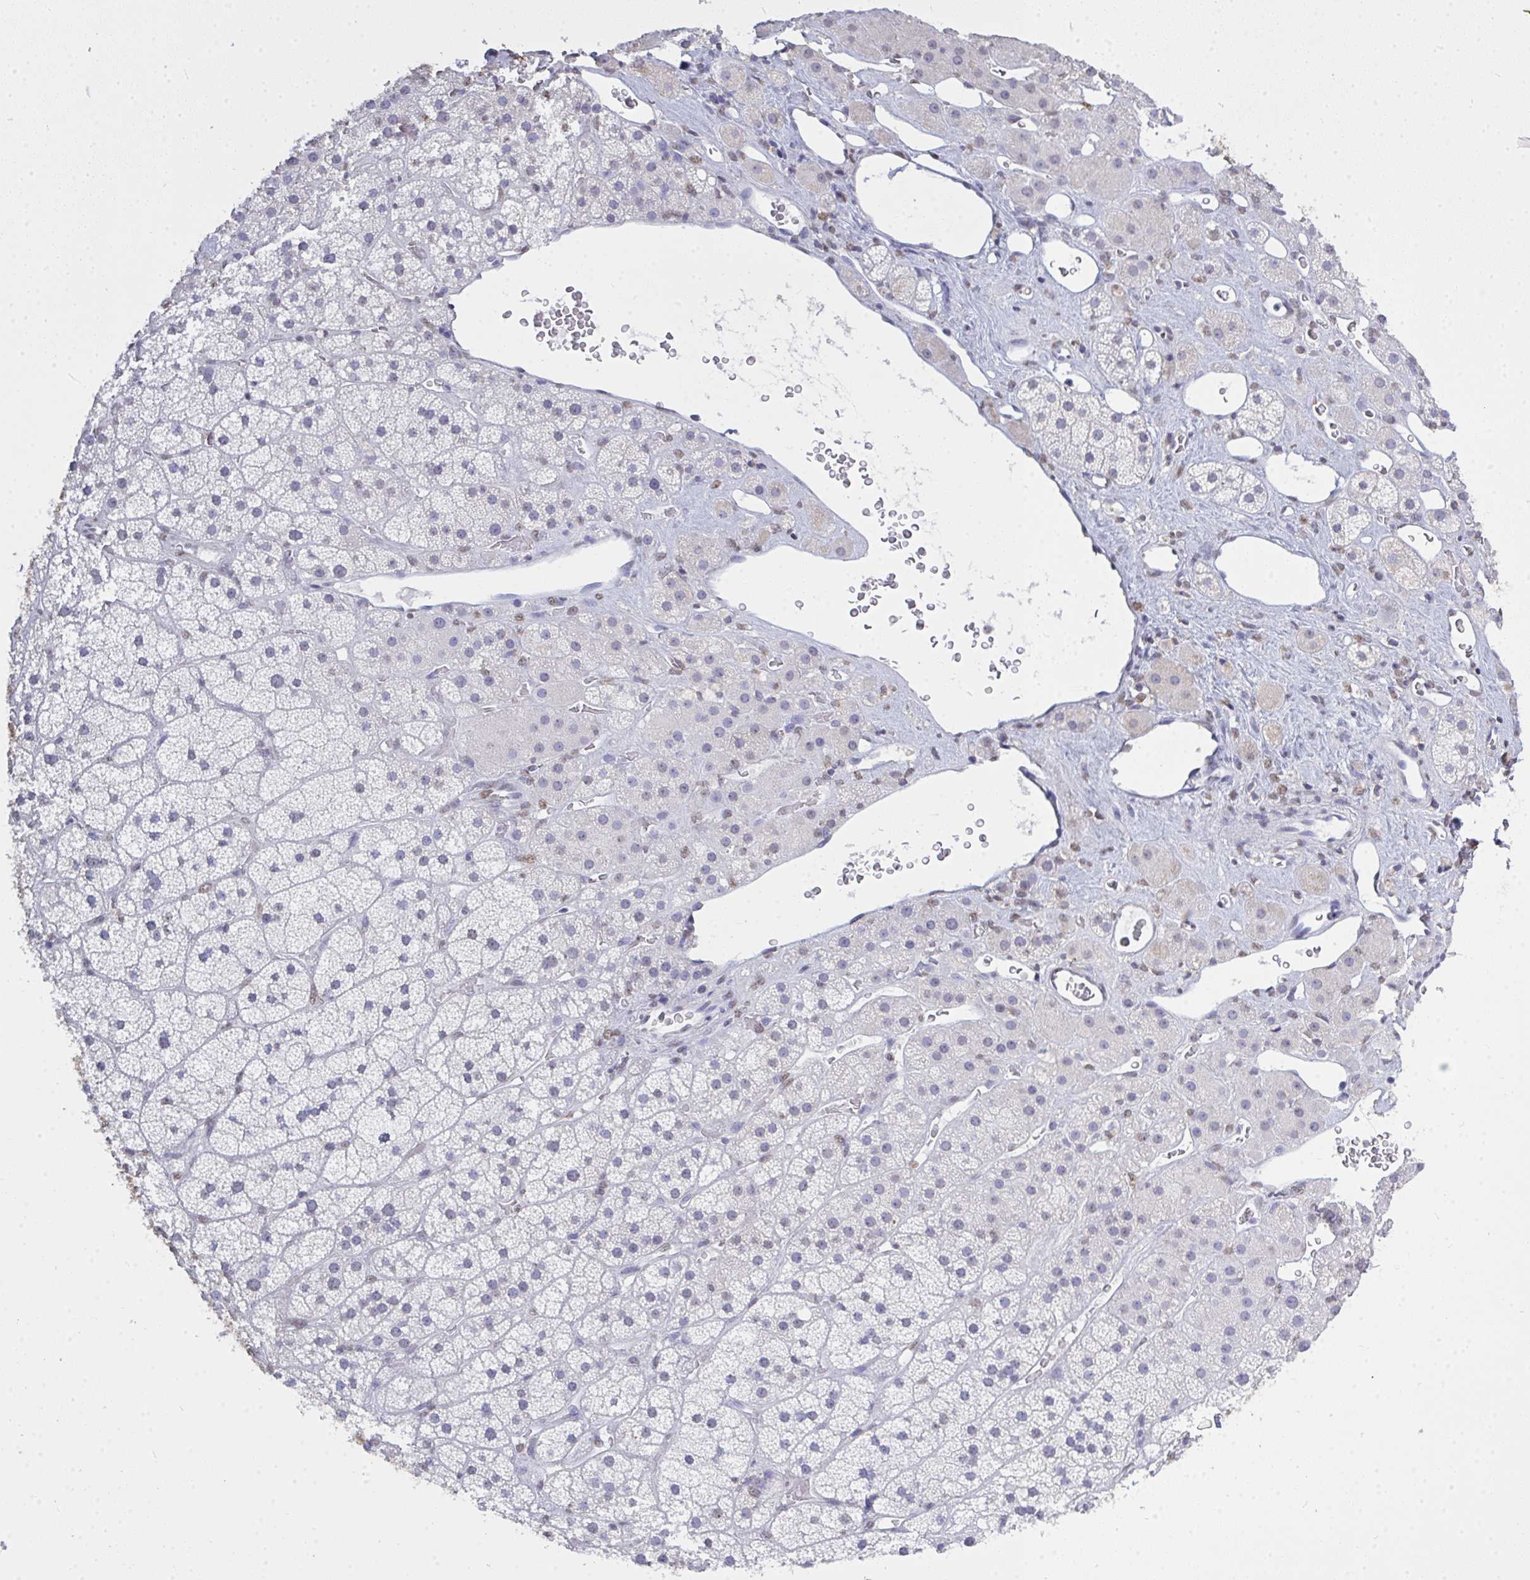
{"staining": {"intensity": "weak", "quantity": "<25%", "location": "nuclear"}, "tissue": "adrenal gland", "cell_type": "Glandular cells", "image_type": "normal", "snomed": [{"axis": "morphology", "description": "Normal tissue, NOS"}, {"axis": "topography", "description": "Adrenal gland"}], "caption": "The image demonstrates no staining of glandular cells in benign adrenal gland.", "gene": "SEMA6B", "patient": {"sex": "male", "age": 57}}